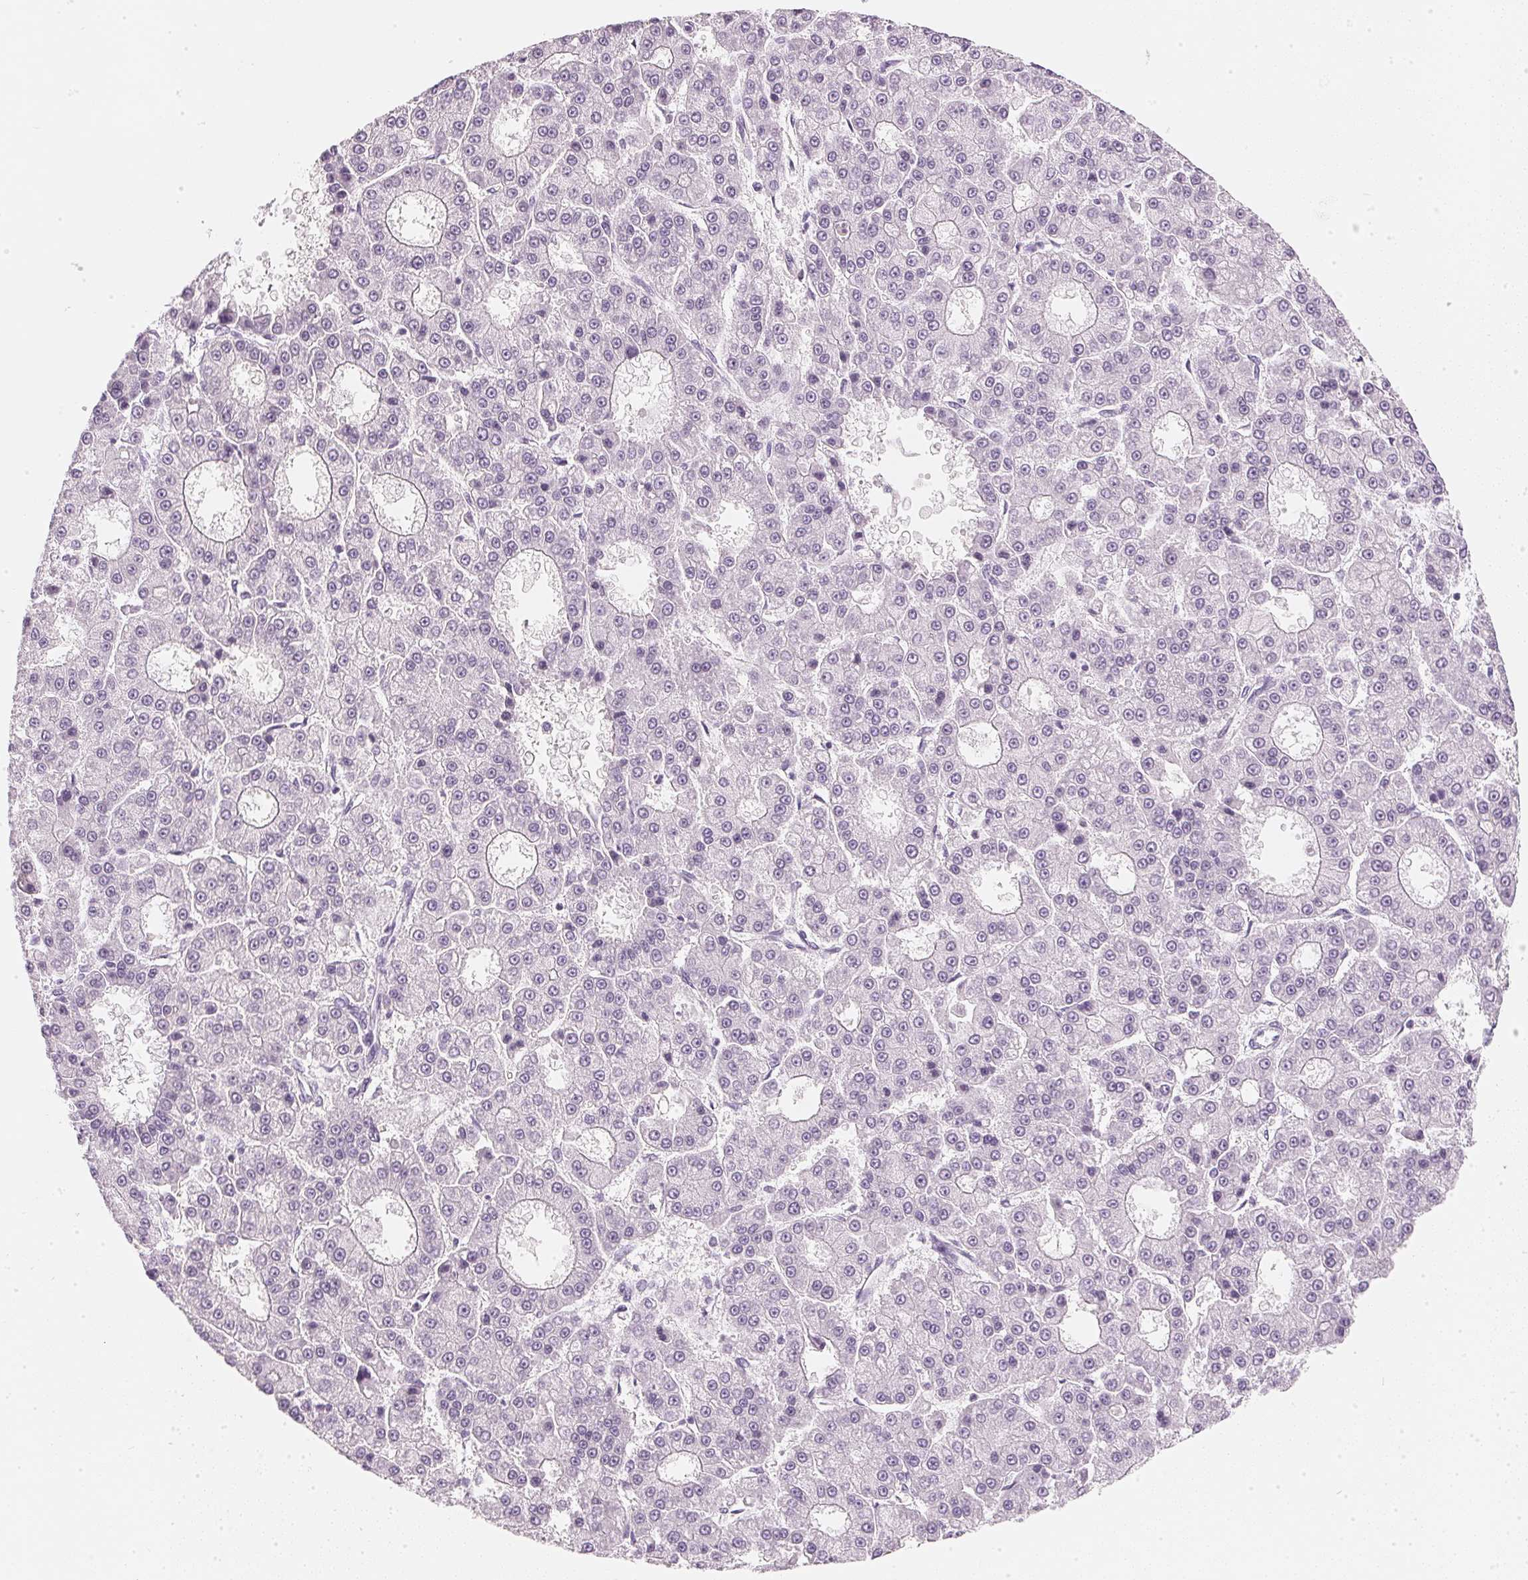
{"staining": {"intensity": "negative", "quantity": "none", "location": "none"}, "tissue": "liver cancer", "cell_type": "Tumor cells", "image_type": "cancer", "snomed": [{"axis": "morphology", "description": "Carcinoma, Hepatocellular, NOS"}, {"axis": "topography", "description": "Liver"}], "caption": "Liver cancer was stained to show a protein in brown. There is no significant expression in tumor cells. The staining was performed using DAB to visualize the protein expression in brown, while the nuclei were stained in blue with hematoxylin (Magnification: 20x).", "gene": "CHST4", "patient": {"sex": "male", "age": 70}}